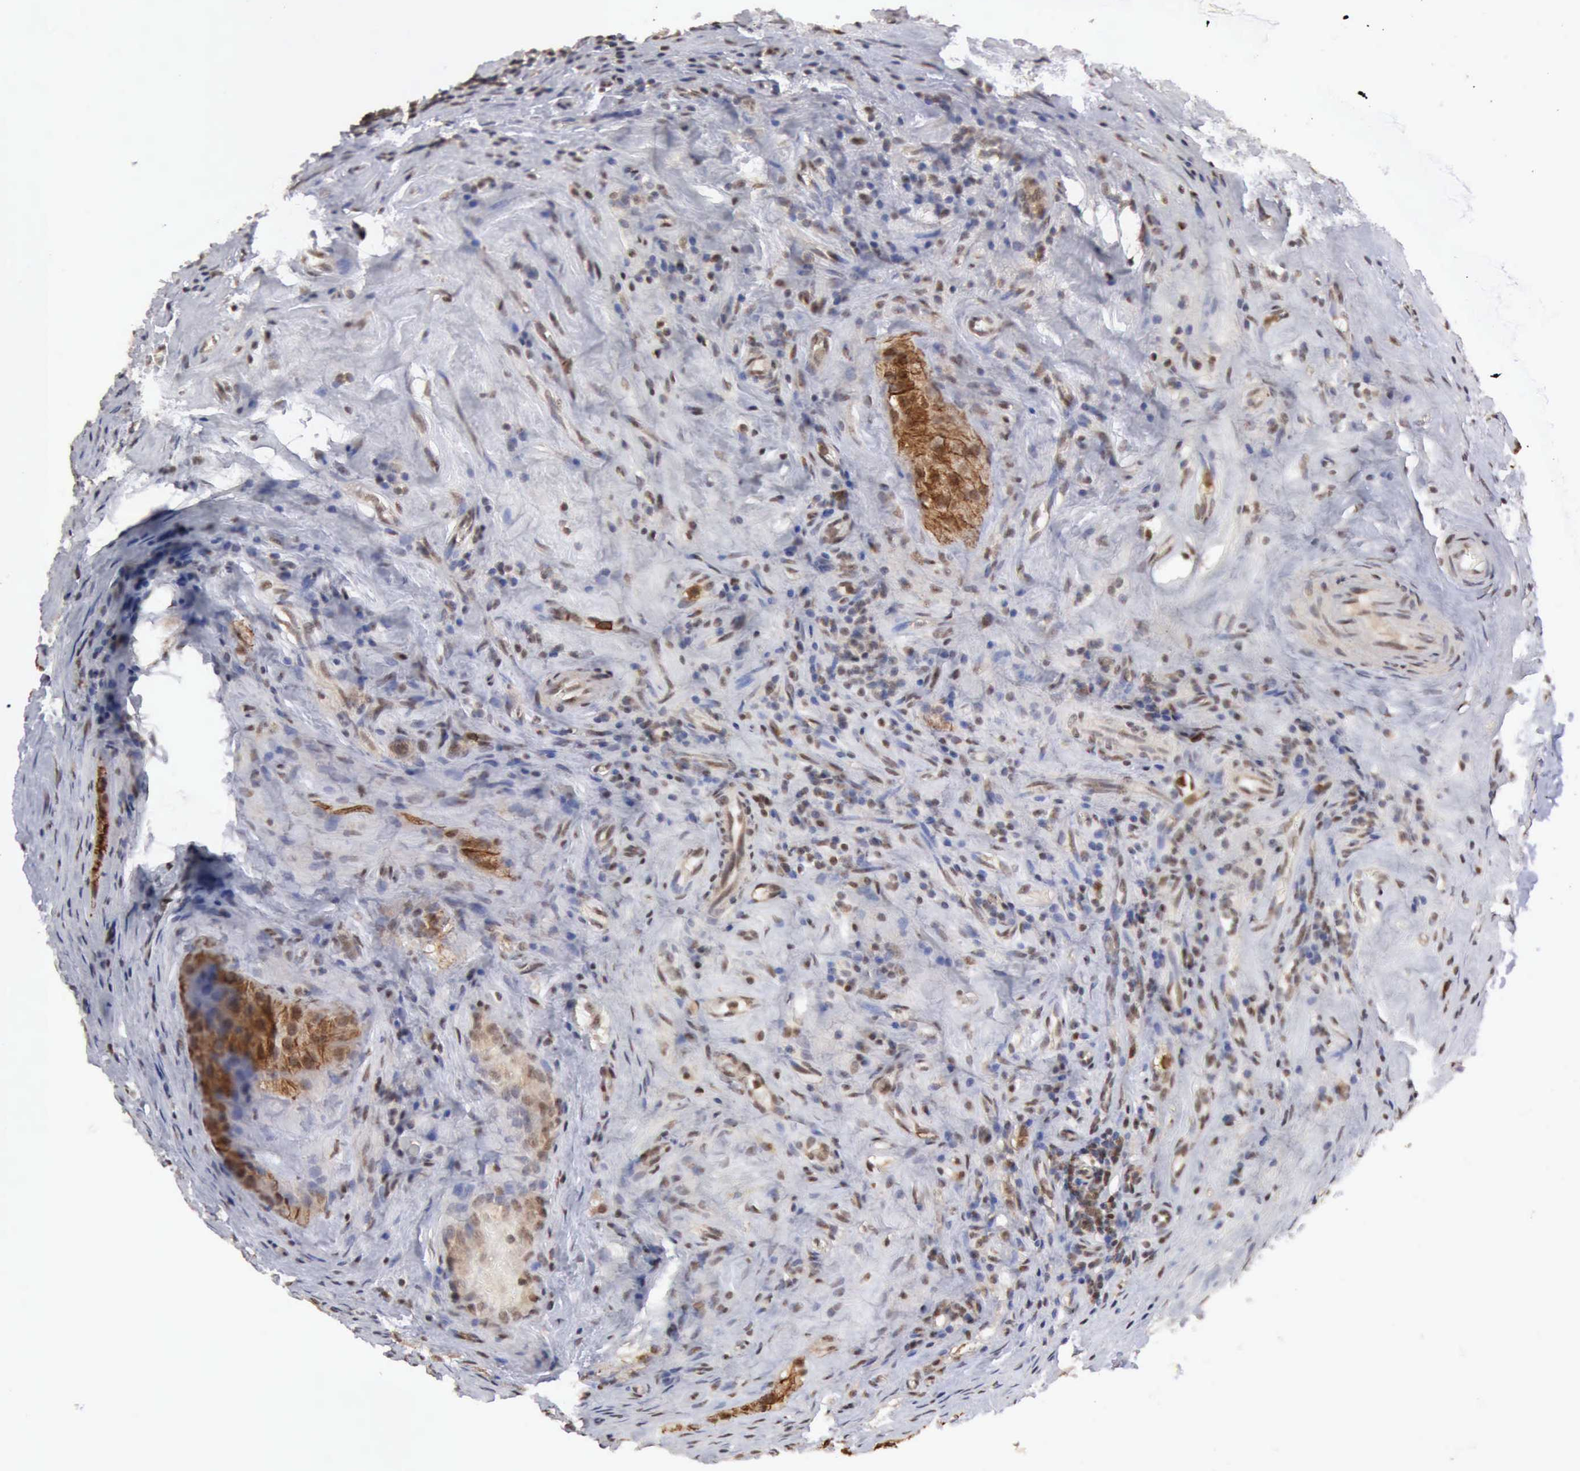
{"staining": {"intensity": "weak", "quantity": ">75%", "location": "nuclear"}, "tissue": "testis cancer", "cell_type": "Tumor cells", "image_type": "cancer", "snomed": [{"axis": "morphology", "description": "Seminoma, NOS"}, {"axis": "topography", "description": "Testis"}], "caption": "High-magnification brightfield microscopy of testis cancer stained with DAB (brown) and counterstained with hematoxylin (blue). tumor cells exhibit weak nuclear expression is present in about>75% of cells.", "gene": "CDKN2A", "patient": {"sex": "male", "age": 34}}